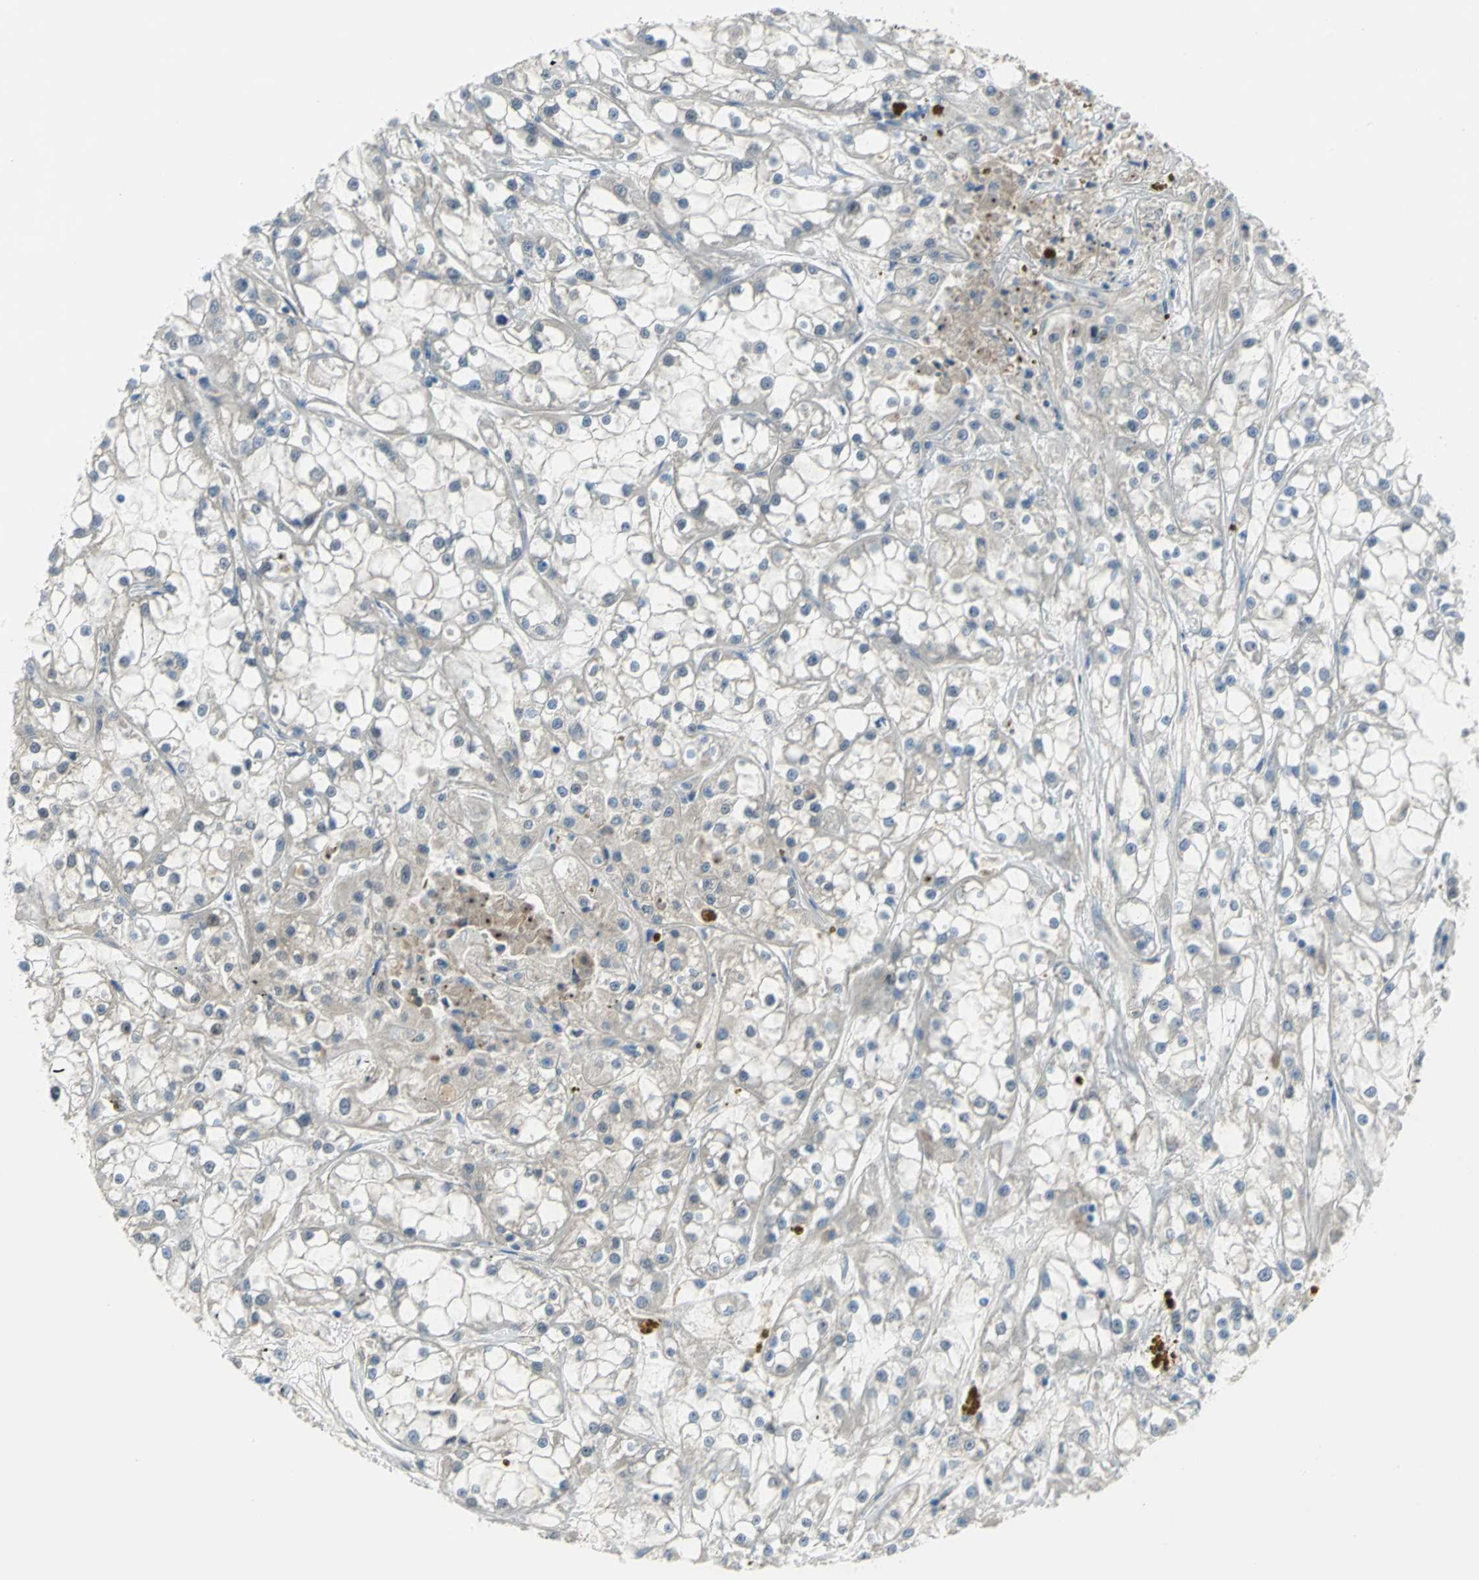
{"staining": {"intensity": "moderate", "quantity": "25%-75%", "location": "cytoplasmic/membranous"}, "tissue": "renal cancer", "cell_type": "Tumor cells", "image_type": "cancer", "snomed": [{"axis": "morphology", "description": "Adenocarcinoma, NOS"}, {"axis": "topography", "description": "Kidney"}], "caption": "Protein expression analysis of renal cancer demonstrates moderate cytoplasmic/membranous positivity in approximately 25%-75% of tumor cells.", "gene": "ZIC1", "patient": {"sex": "female", "age": 52}}